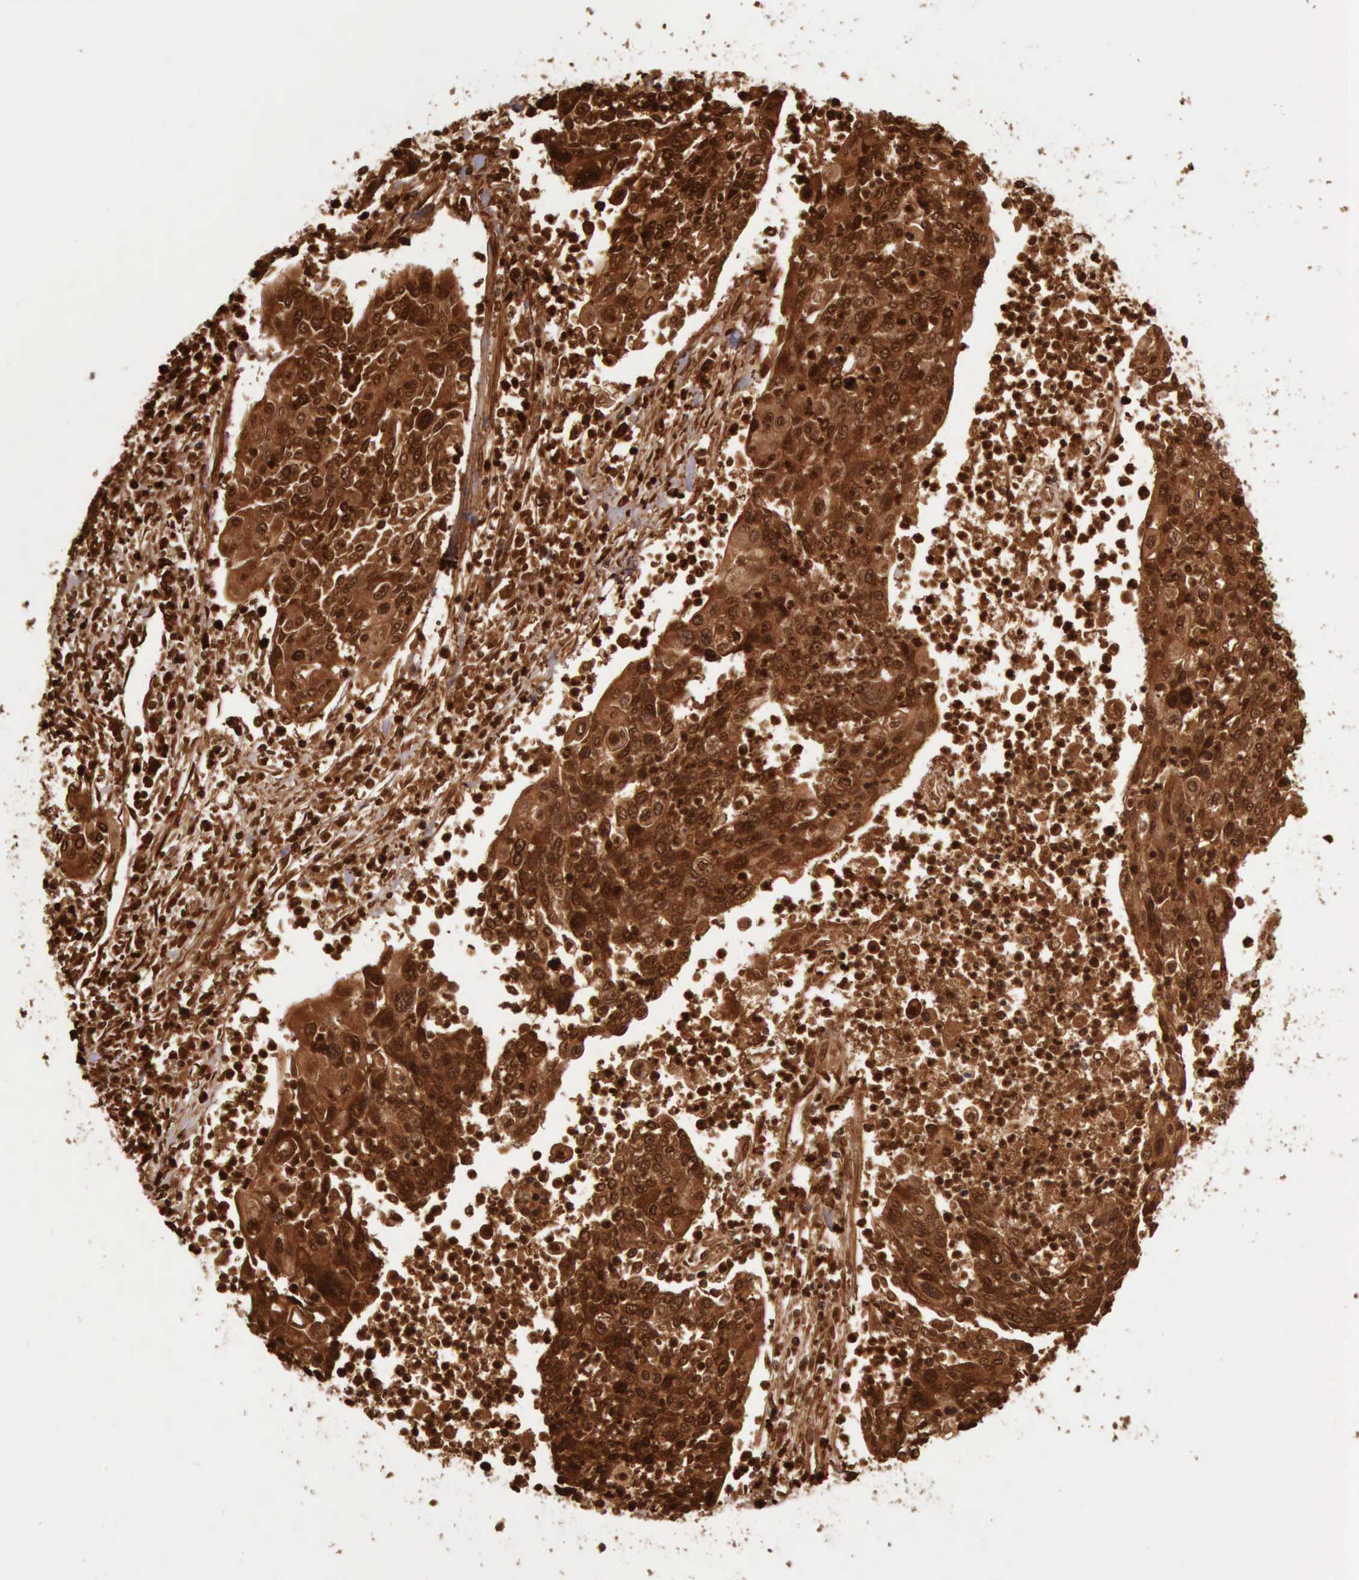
{"staining": {"intensity": "strong", "quantity": ">75%", "location": "cytoplasmic/membranous,nuclear"}, "tissue": "cervical cancer", "cell_type": "Tumor cells", "image_type": "cancer", "snomed": [{"axis": "morphology", "description": "Squamous cell carcinoma, NOS"}, {"axis": "topography", "description": "Cervix"}], "caption": "This micrograph displays squamous cell carcinoma (cervical) stained with immunohistochemistry (IHC) to label a protein in brown. The cytoplasmic/membranous and nuclear of tumor cells show strong positivity for the protein. Nuclei are counter-stained blue.", "gene": "CSTA", "patient": {"sex": "female", "age": 40}}